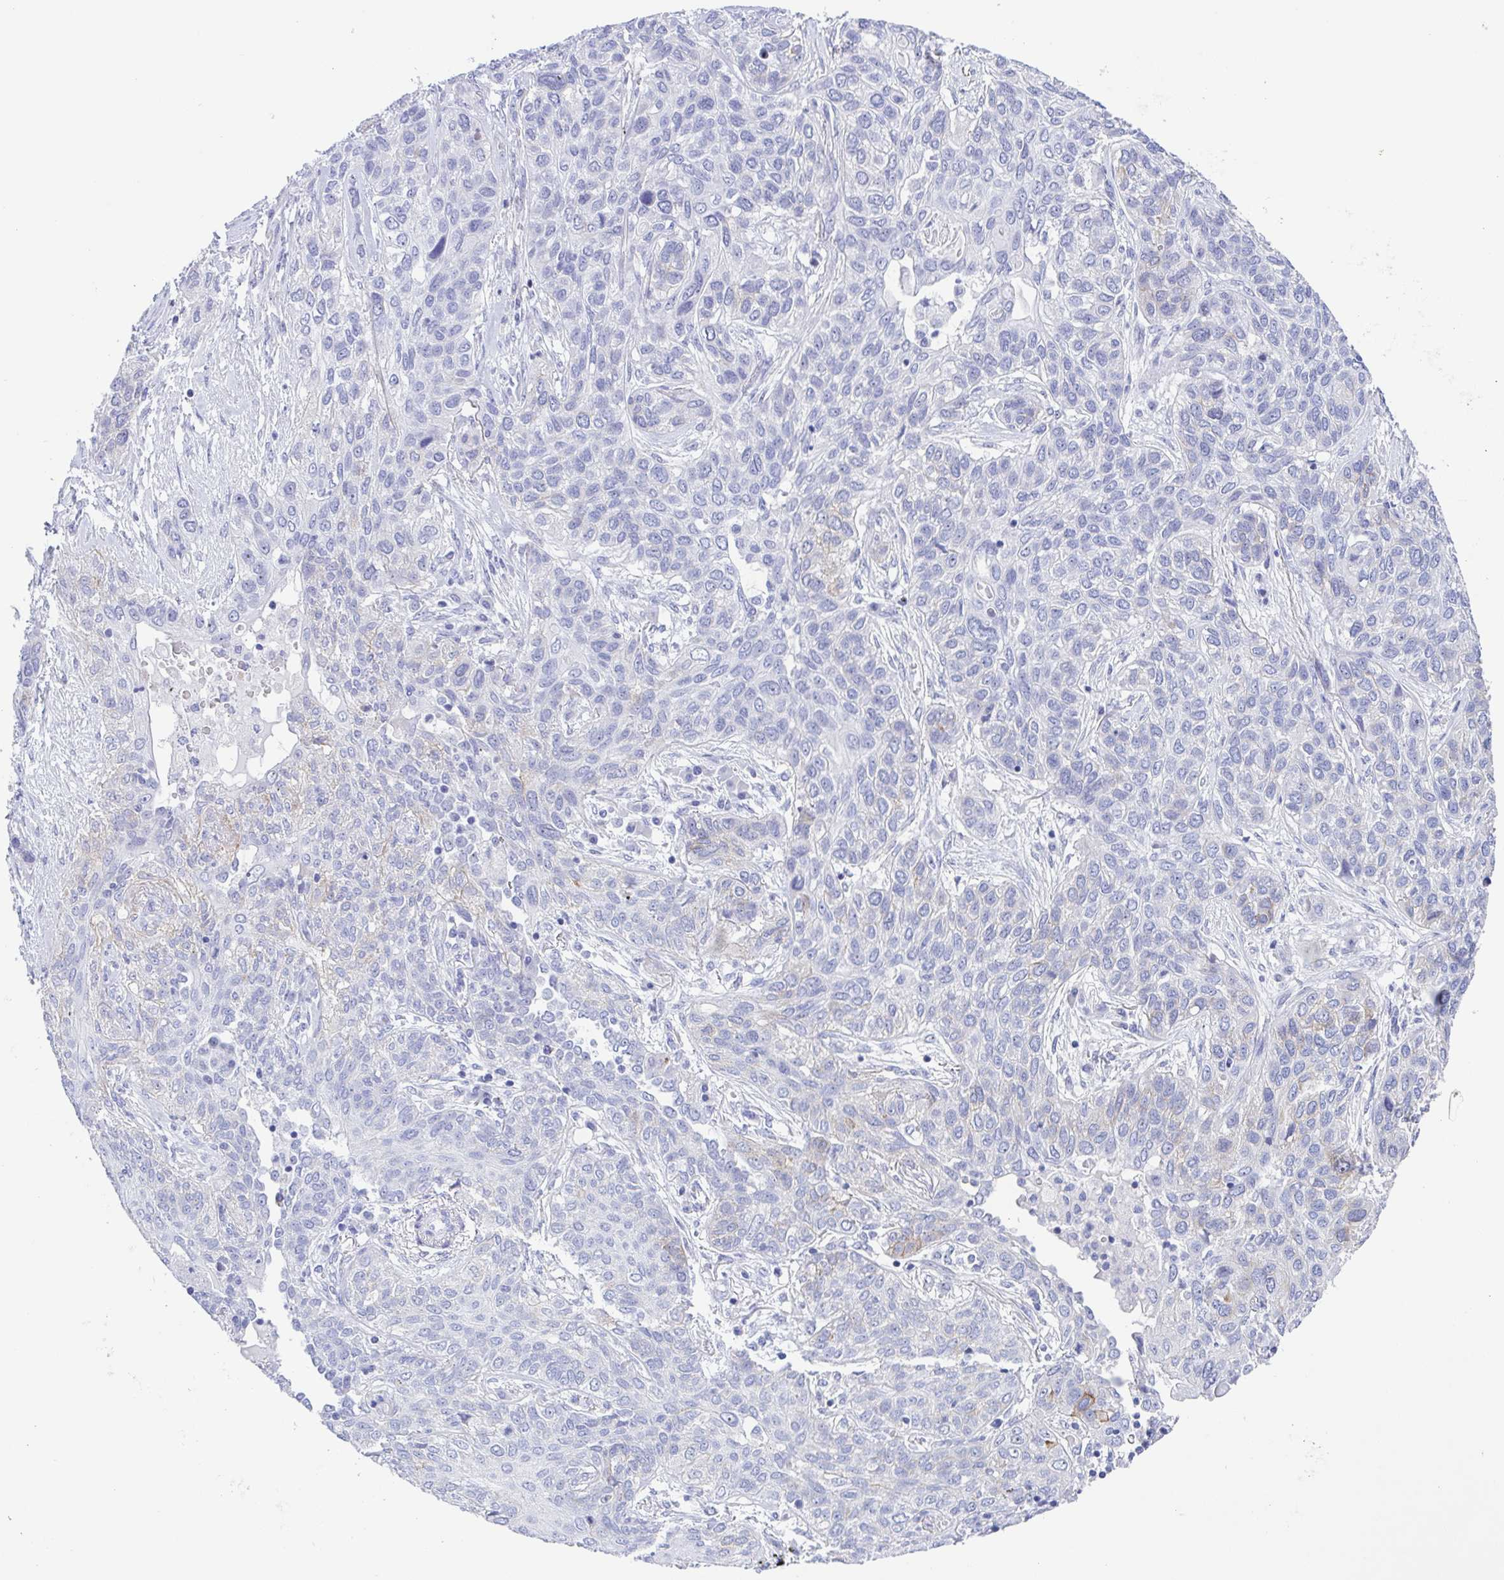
{"staining": {"intensity": "negative", "quantity": "none", "location": "none"}, "tissue": "lung cancer", "cell_type": "Tumor cells", "image_type": "cancer", "snomed": [{"axis": "morphology", "description": "Squamous cell carcinoma, NOS"}, {"axis": "topography", "description": "Lung"}], "caption": "The micrograph demonstrates no significant staining in tumor cells of lung squamous cell carcinoma.", "gene": "MUCL3", "patient": {"sex": "female", "age": 70}}